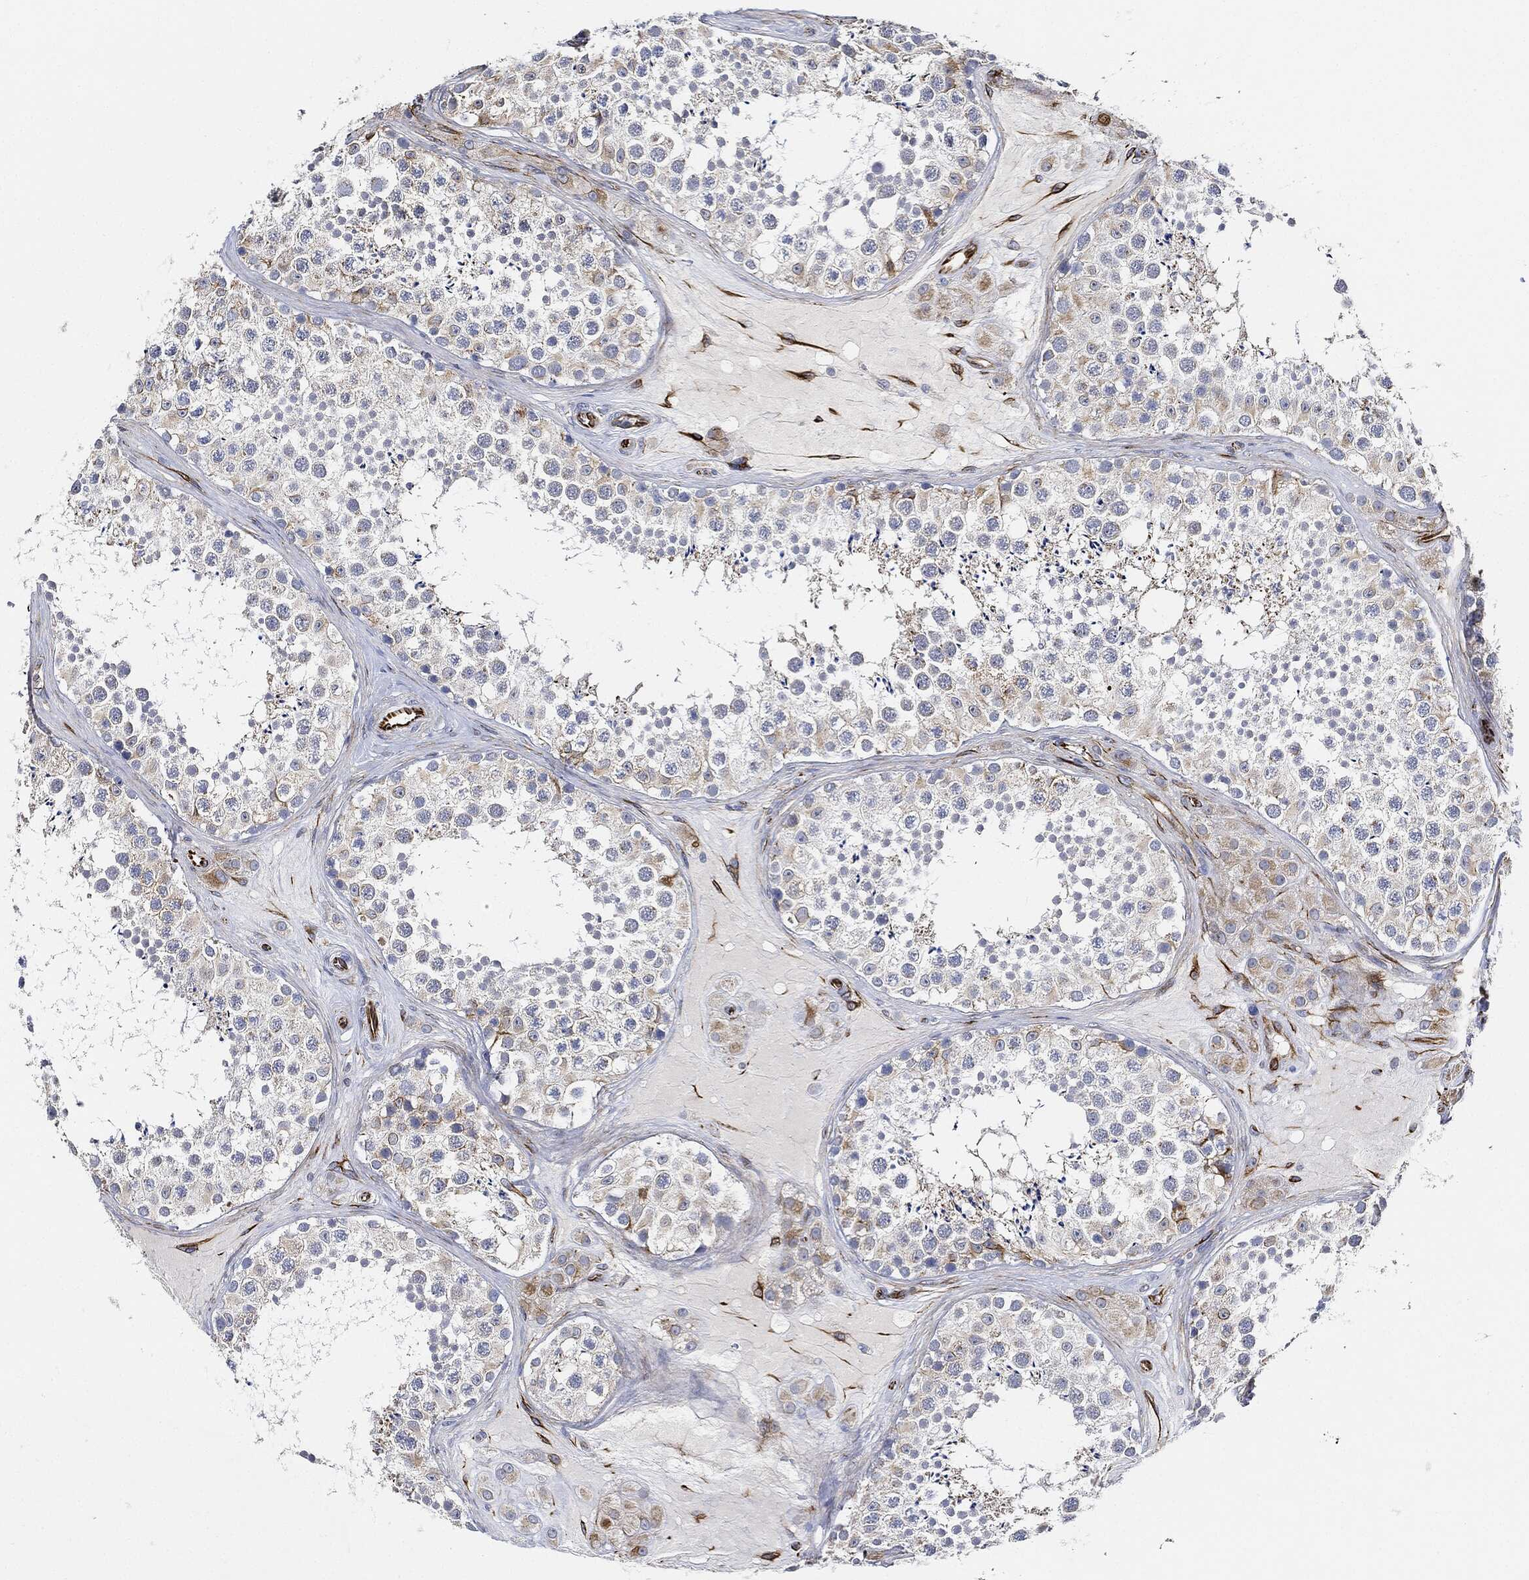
{"staining": {"intensity": "moderate", "quantity": "<25%", "location": "cytoplasmic/membranous"}, "tissue": "testis", "cell_type": "Cells in seminiferous ducts", "image_type": "normal", "snomed": [{"axis": "morphology", "description": "Normal tissue, NOS"}, {"axis": "topography", "description": "Testis"}], "caption": "Cells in seminiferous ducts demonstrate low levels of moderate cytoplasmic/membranous expression in approximately <25% of cells in normal testis.", "gene": "THSD1", "patient": {"sex": "male", "age": 41}}